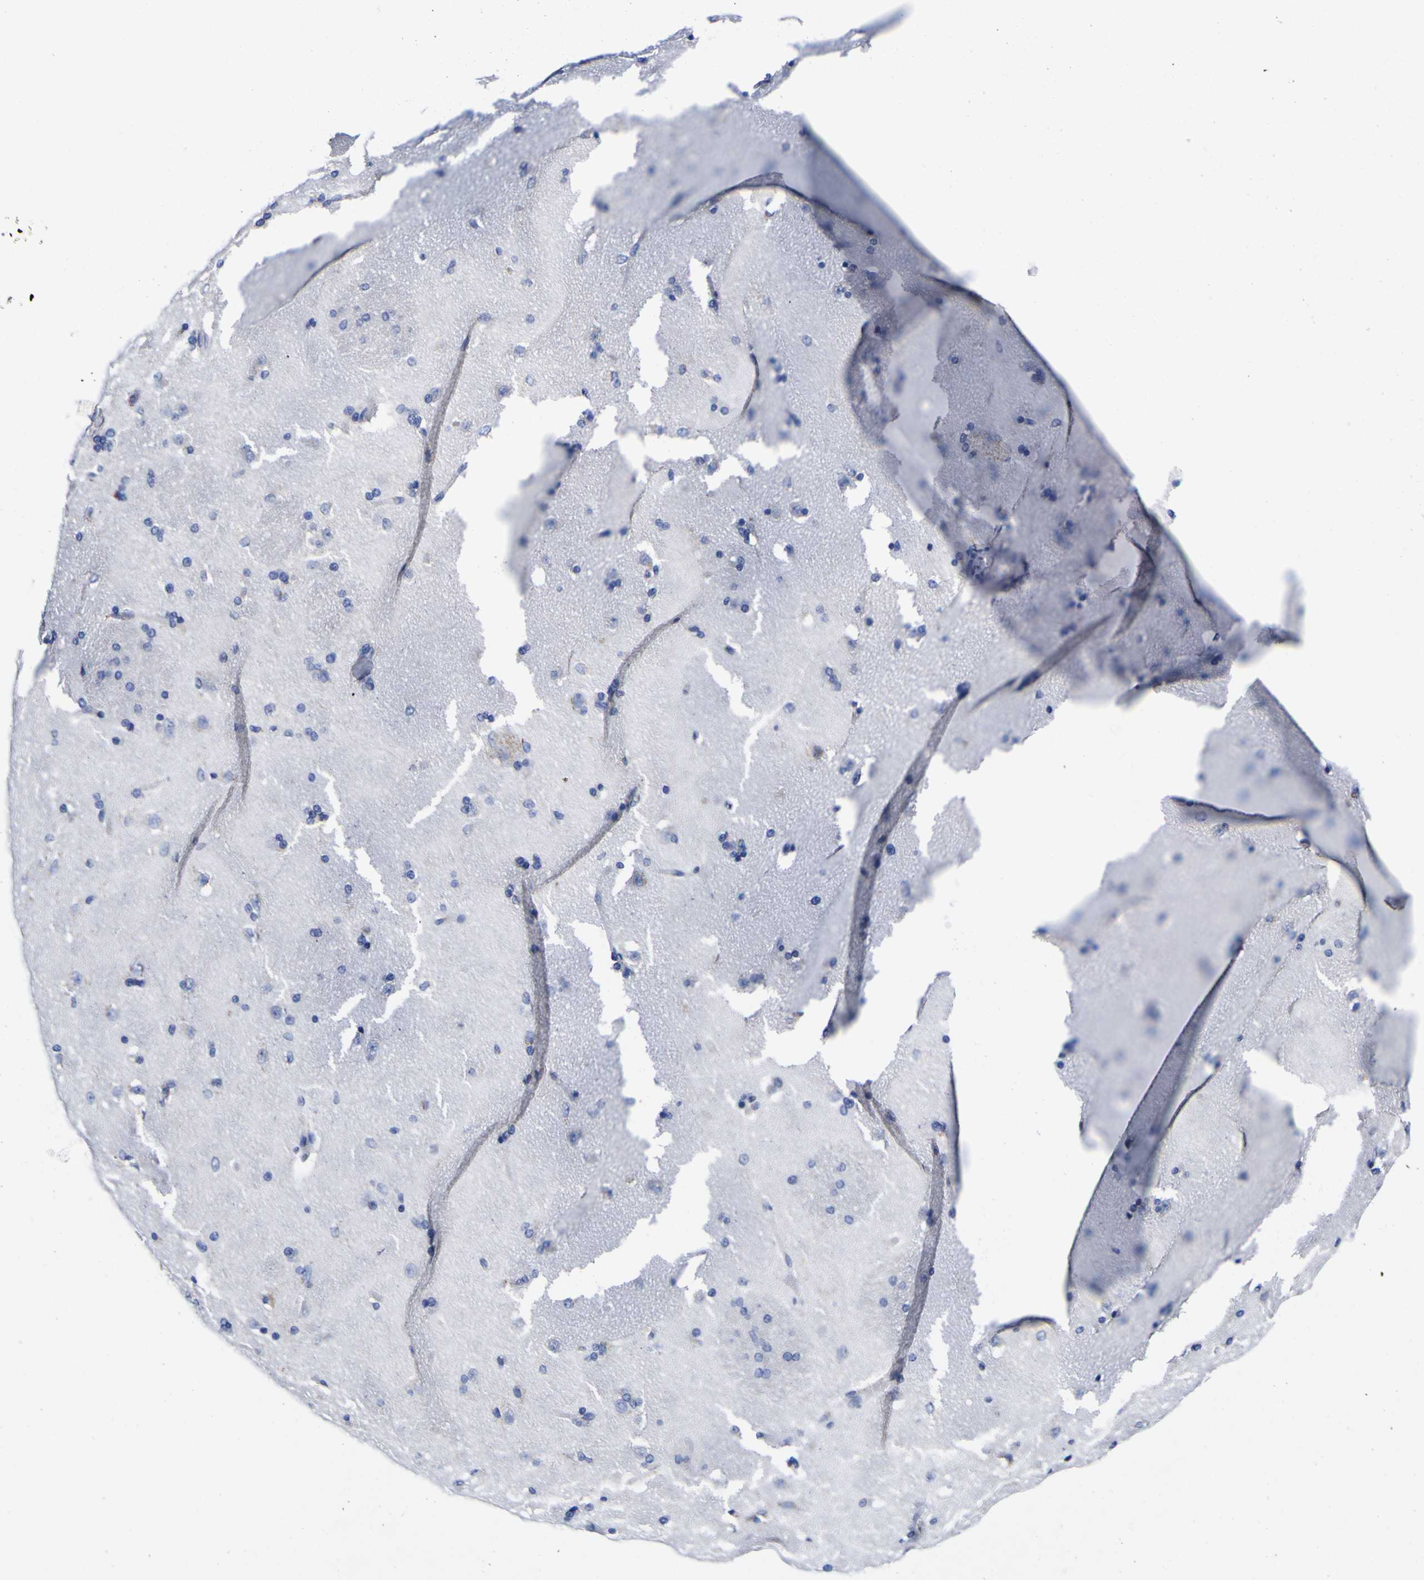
{"staining": {"intensity": "negative", "quantity": "none", "location": "none"}, "tissue": "caudate", "cell_type": "Glial cells", "image_type": "normal", "snomed": [{"axis": "morphology", "description": "Normal tissue, NOS"}, {"axis": "topography", "description": "Lateral ventricle wall"}], "caption": "Immunohistochemistry image of normal caudate: caudate stained with DAB shows no significant protein staining in glial cells.", "gene": "GOLM1", "patient": {"sex": "female", "age": 19}}